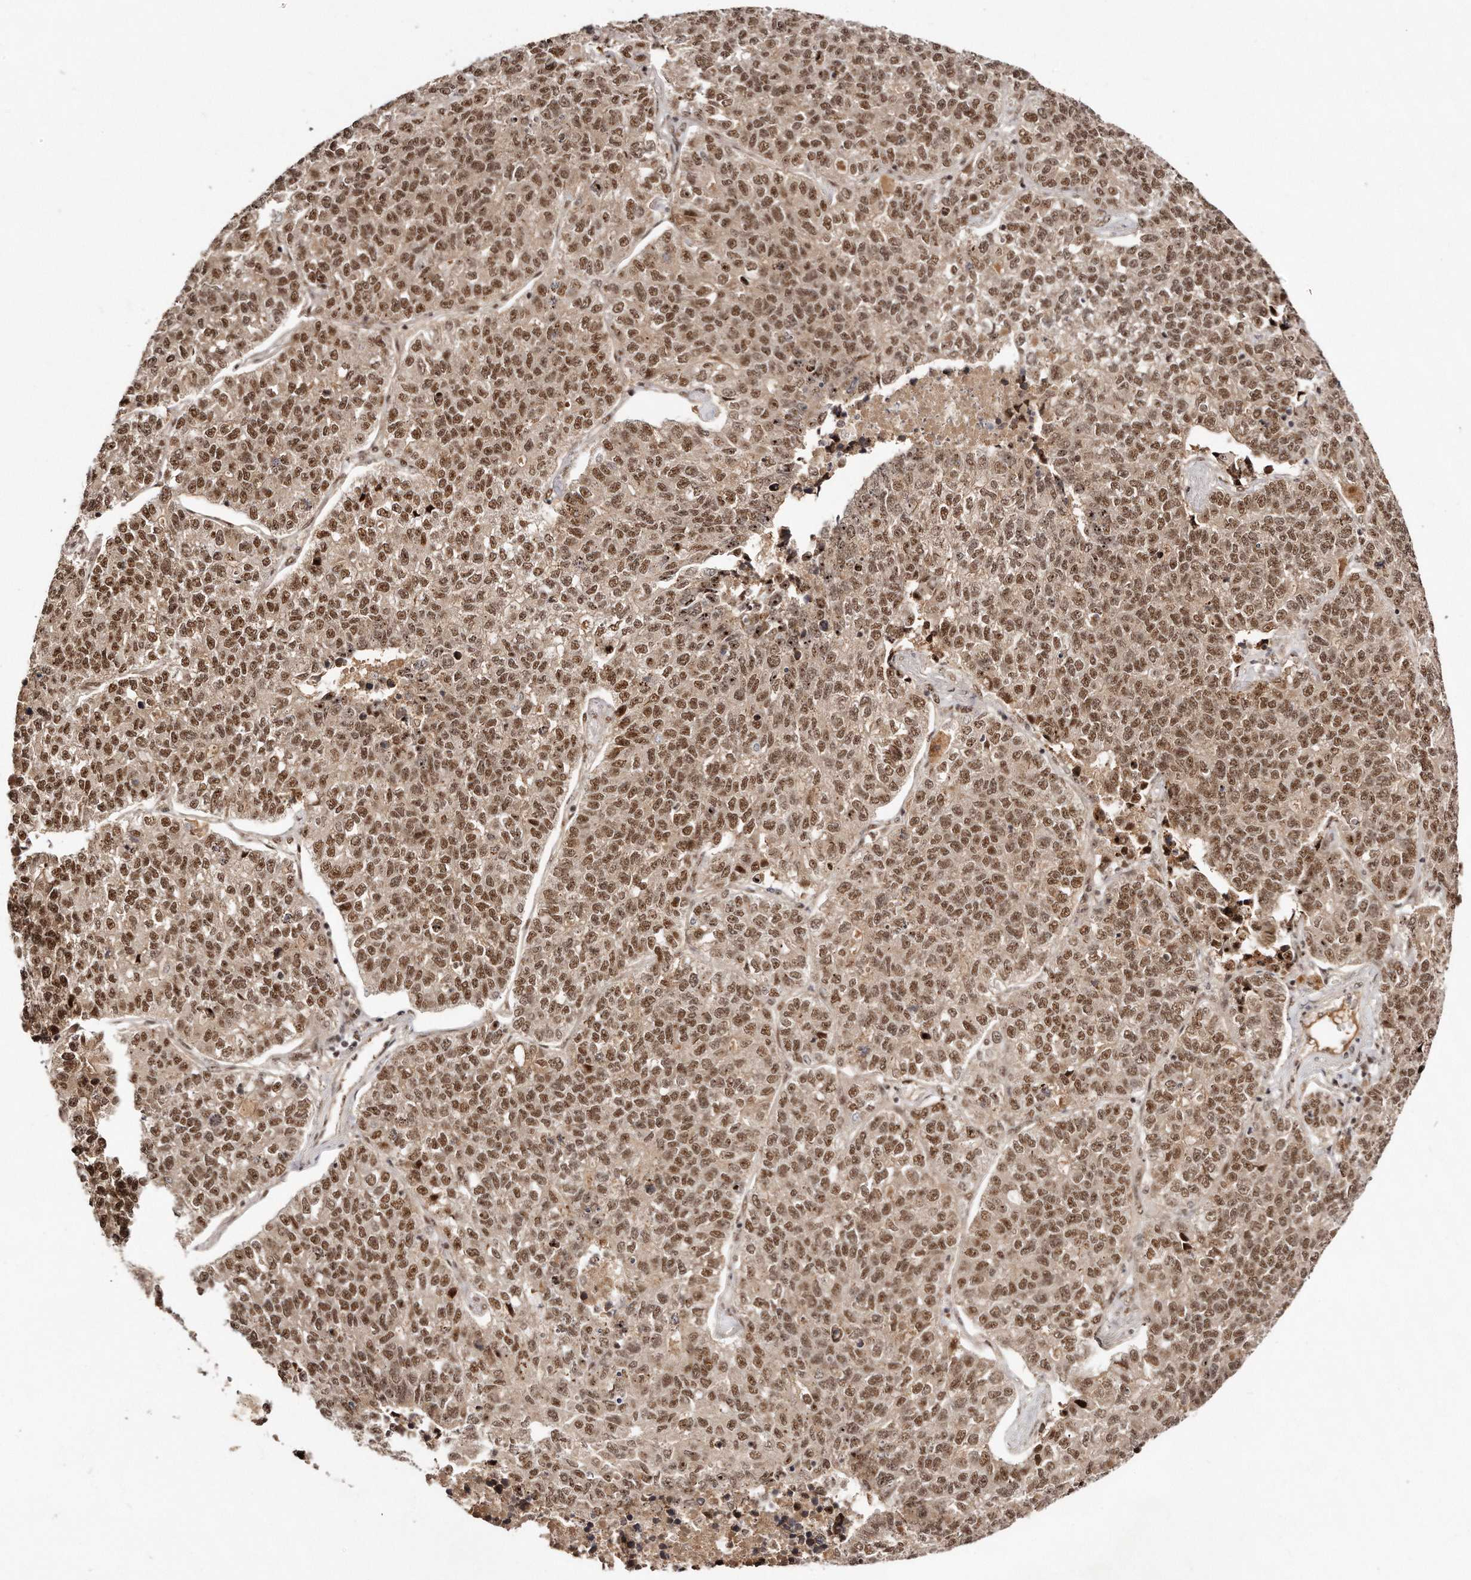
{"staining": {"intensity": "moderate", "quantity": ">75%", "location": "nuclear"}, "tissue": "lung cancer", "cell_type": "Tumor cells", "image_type": "cancer", "snomed": [{"axis": "morphology", "description": "Adenocarcinoma, NOS"}, {"axis": "topography", "description": "Lung"}], "caption": "An image of adenocarcinoma (lung) stained for a protein reveals moderate nuclear brown staining in tumor cells.", "gene": "SOX4", "patient": {"sex": "male", "age": 49}}